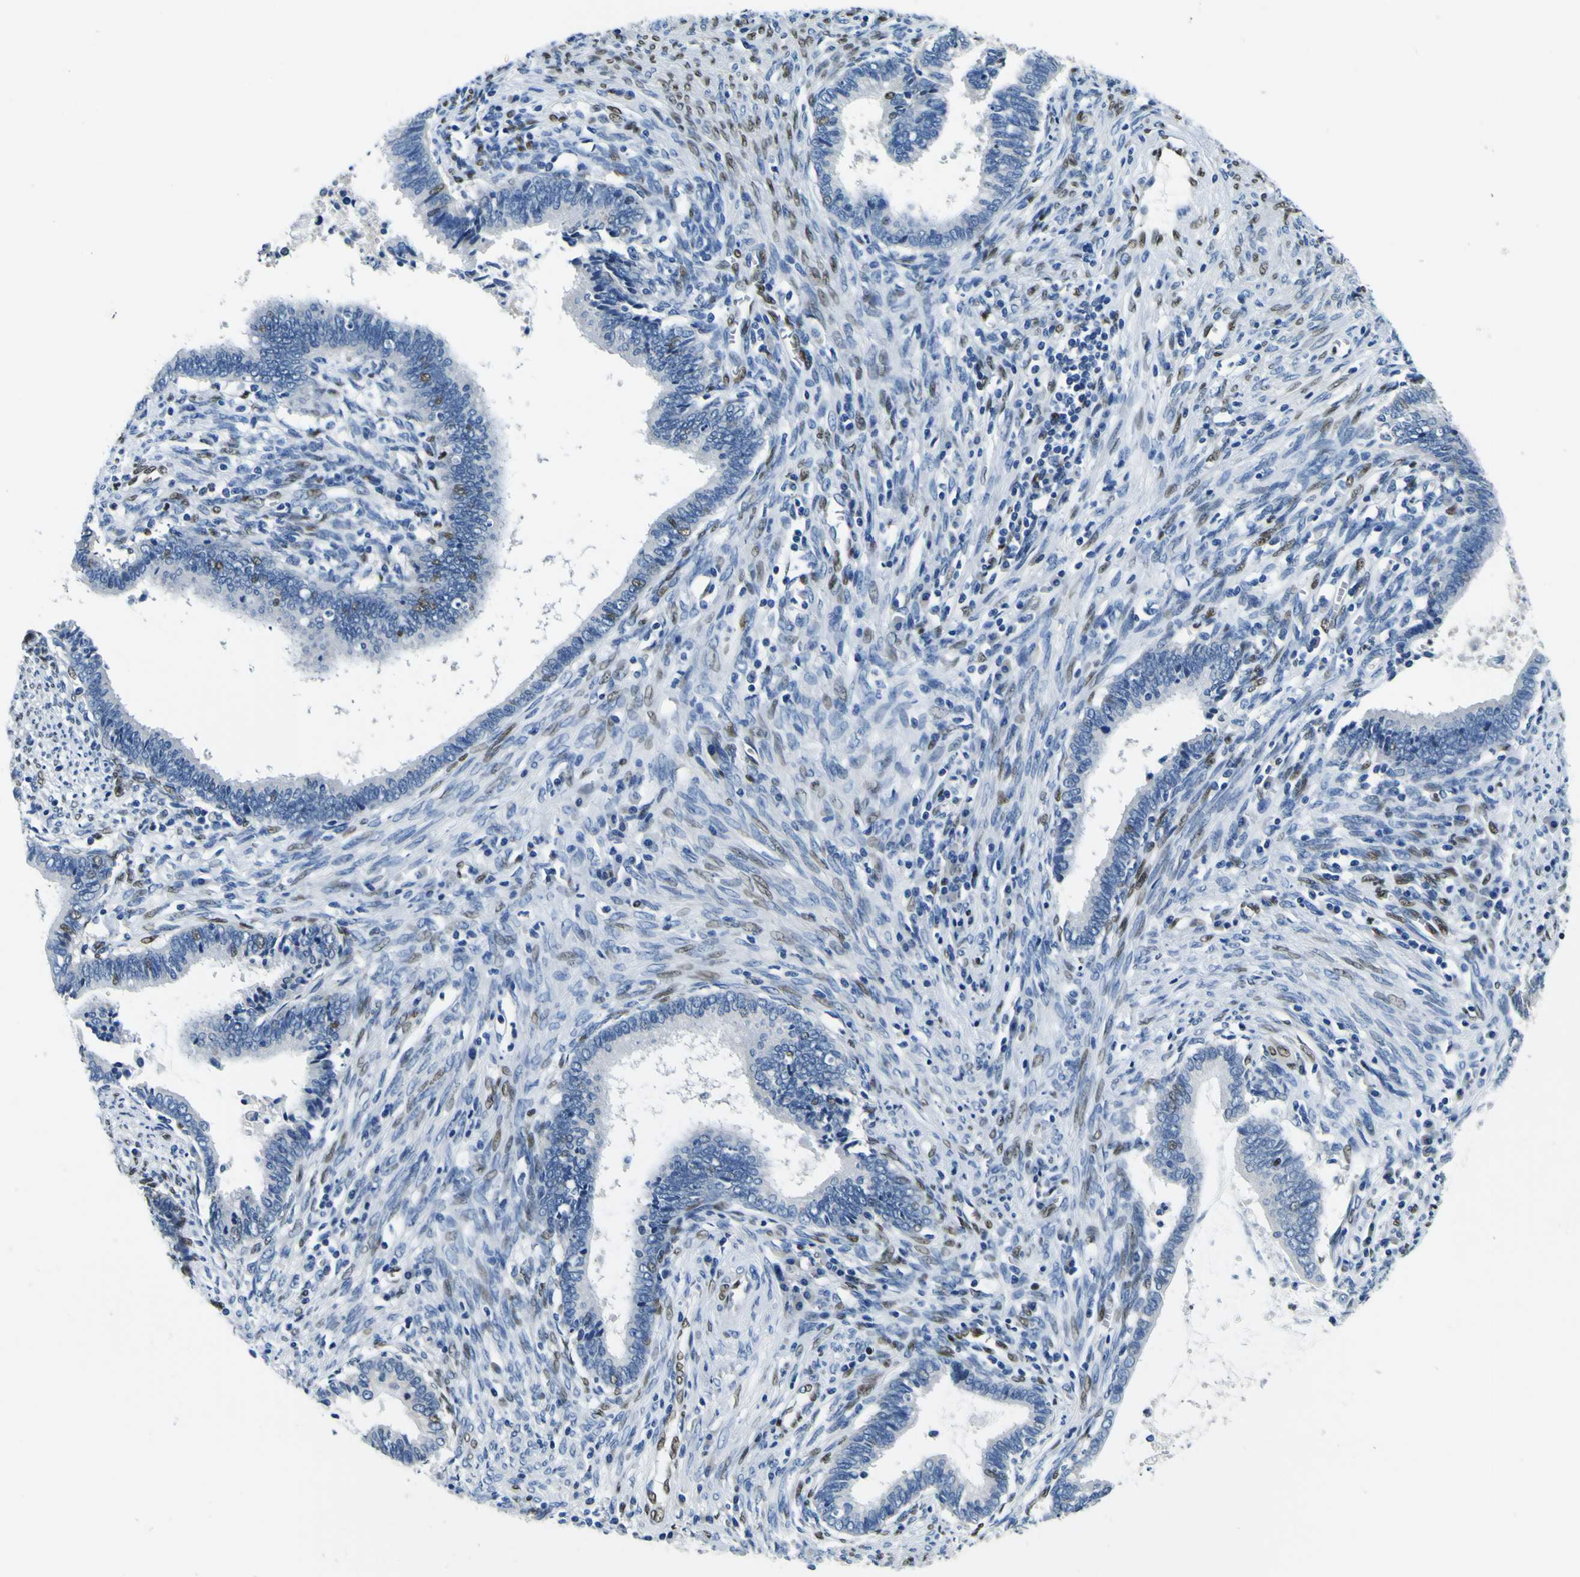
{"staining": {"intensity": "weak", "quantity": "<25%", "location": "nuclear"}, "tissue": "cervical cancer", "cell_type": "Tumor cells", "image_type": "cancer", "snomed": [{"axis": "morphology", "description": "Adenocarcinoma, NOS"}, {"axis": "topography", "description": "Cervix"}], "caption": "Immunohistochemical staining of cervical cancer reveals no significant positivity in tumor cells.", "gene": "SP1", "patient": {"sex": "female", "age": 44}}